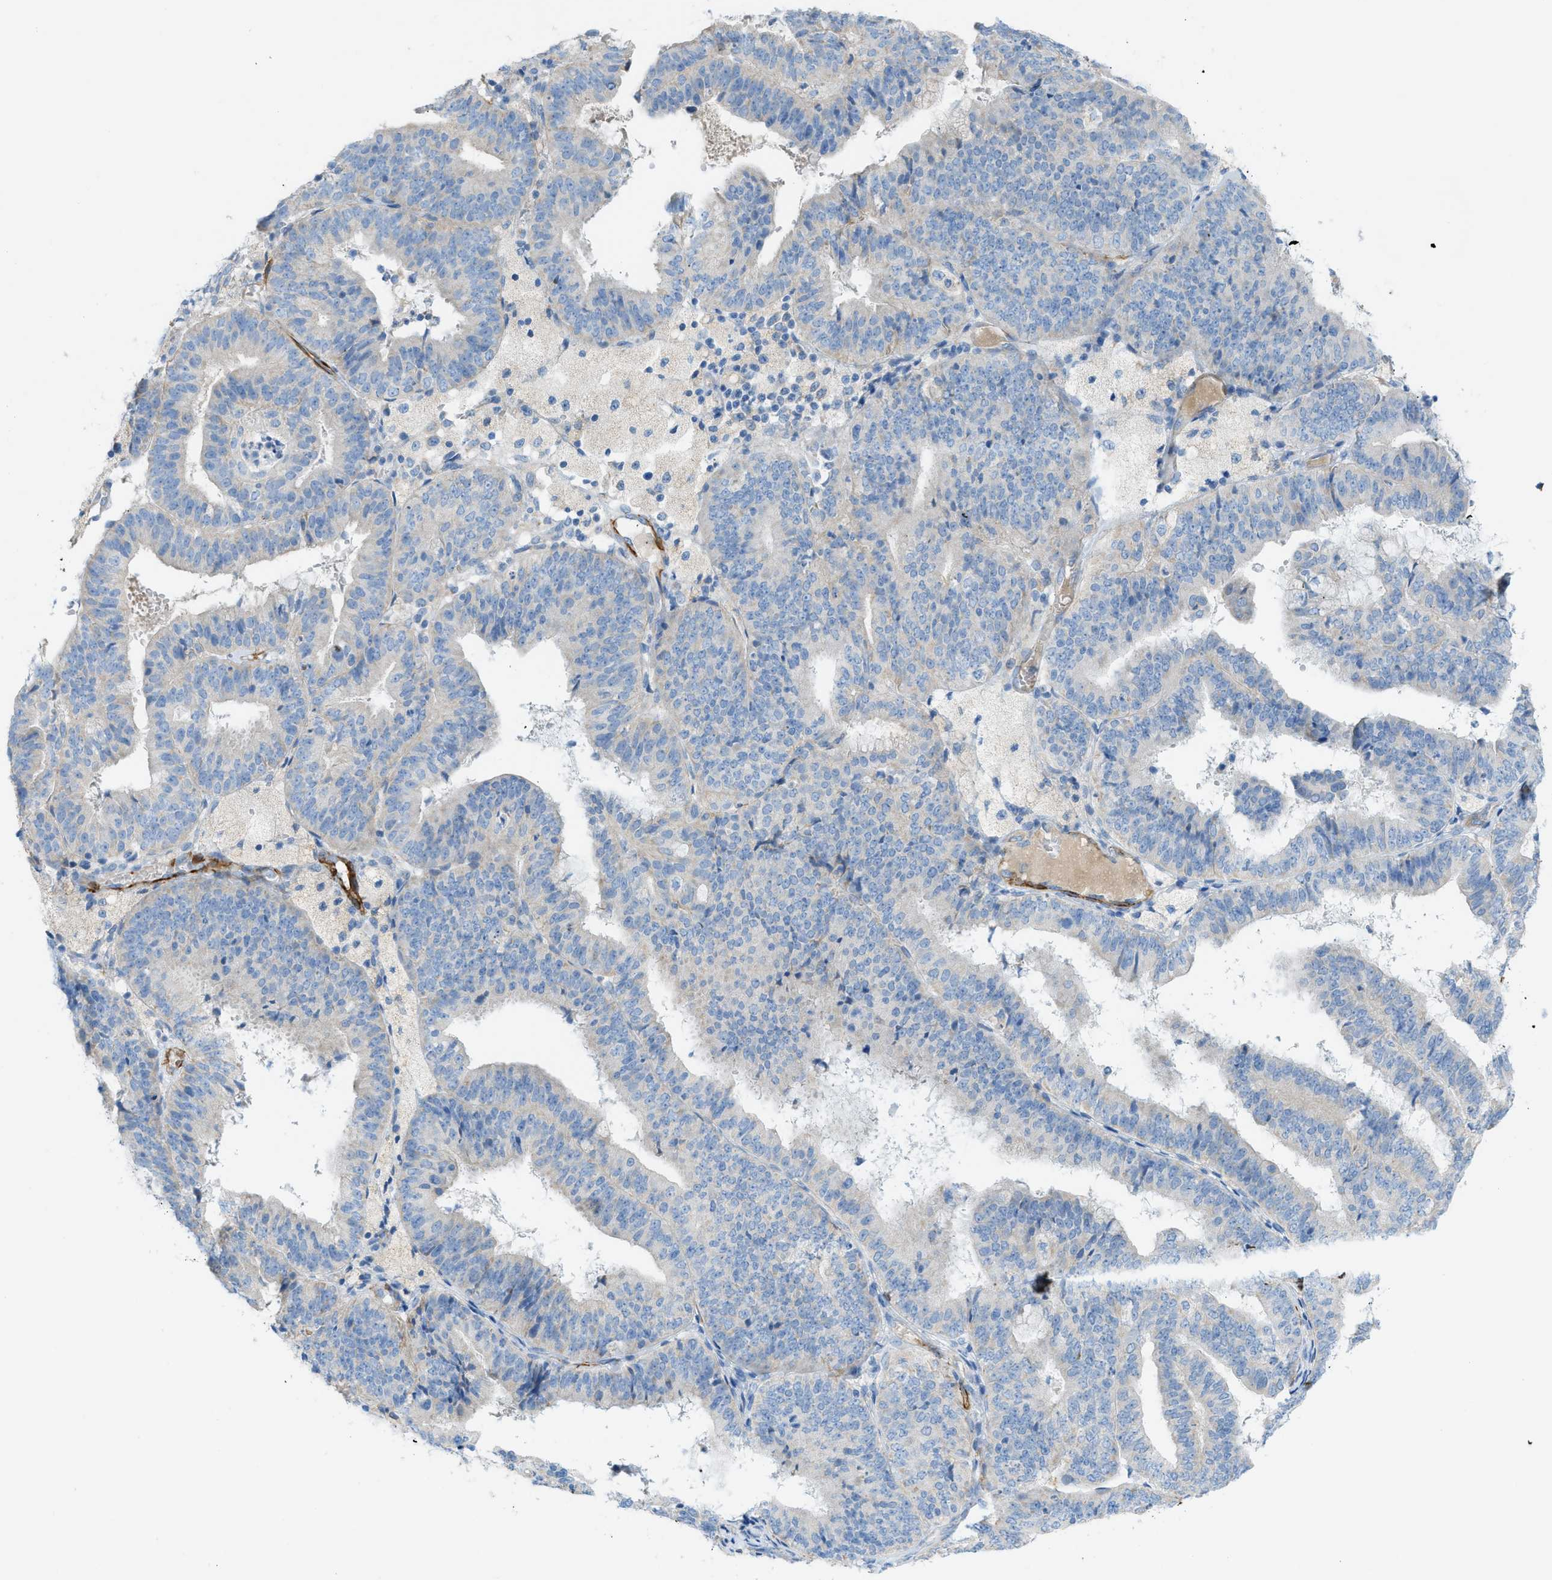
{"staining": {"intensity": "negative", "quantity": "none", "location": "none"}, "tissue": "endometrial cancer", "cell_type": "Tumor cells", "image_type": "cancer", "snomed": [{"axis": "morphology", "description": "Adenocarcinoma, NOS"}, {"axis": "topography", "description": "Endometrium"}], "caption": "A high-resolution photomicrograph shows immunohistochemistry staining of endometrial cancer, which reveals no significant staining in tumor cells.", "gene": "MYH11", "patient": {"sex": "female", "age": 63}}